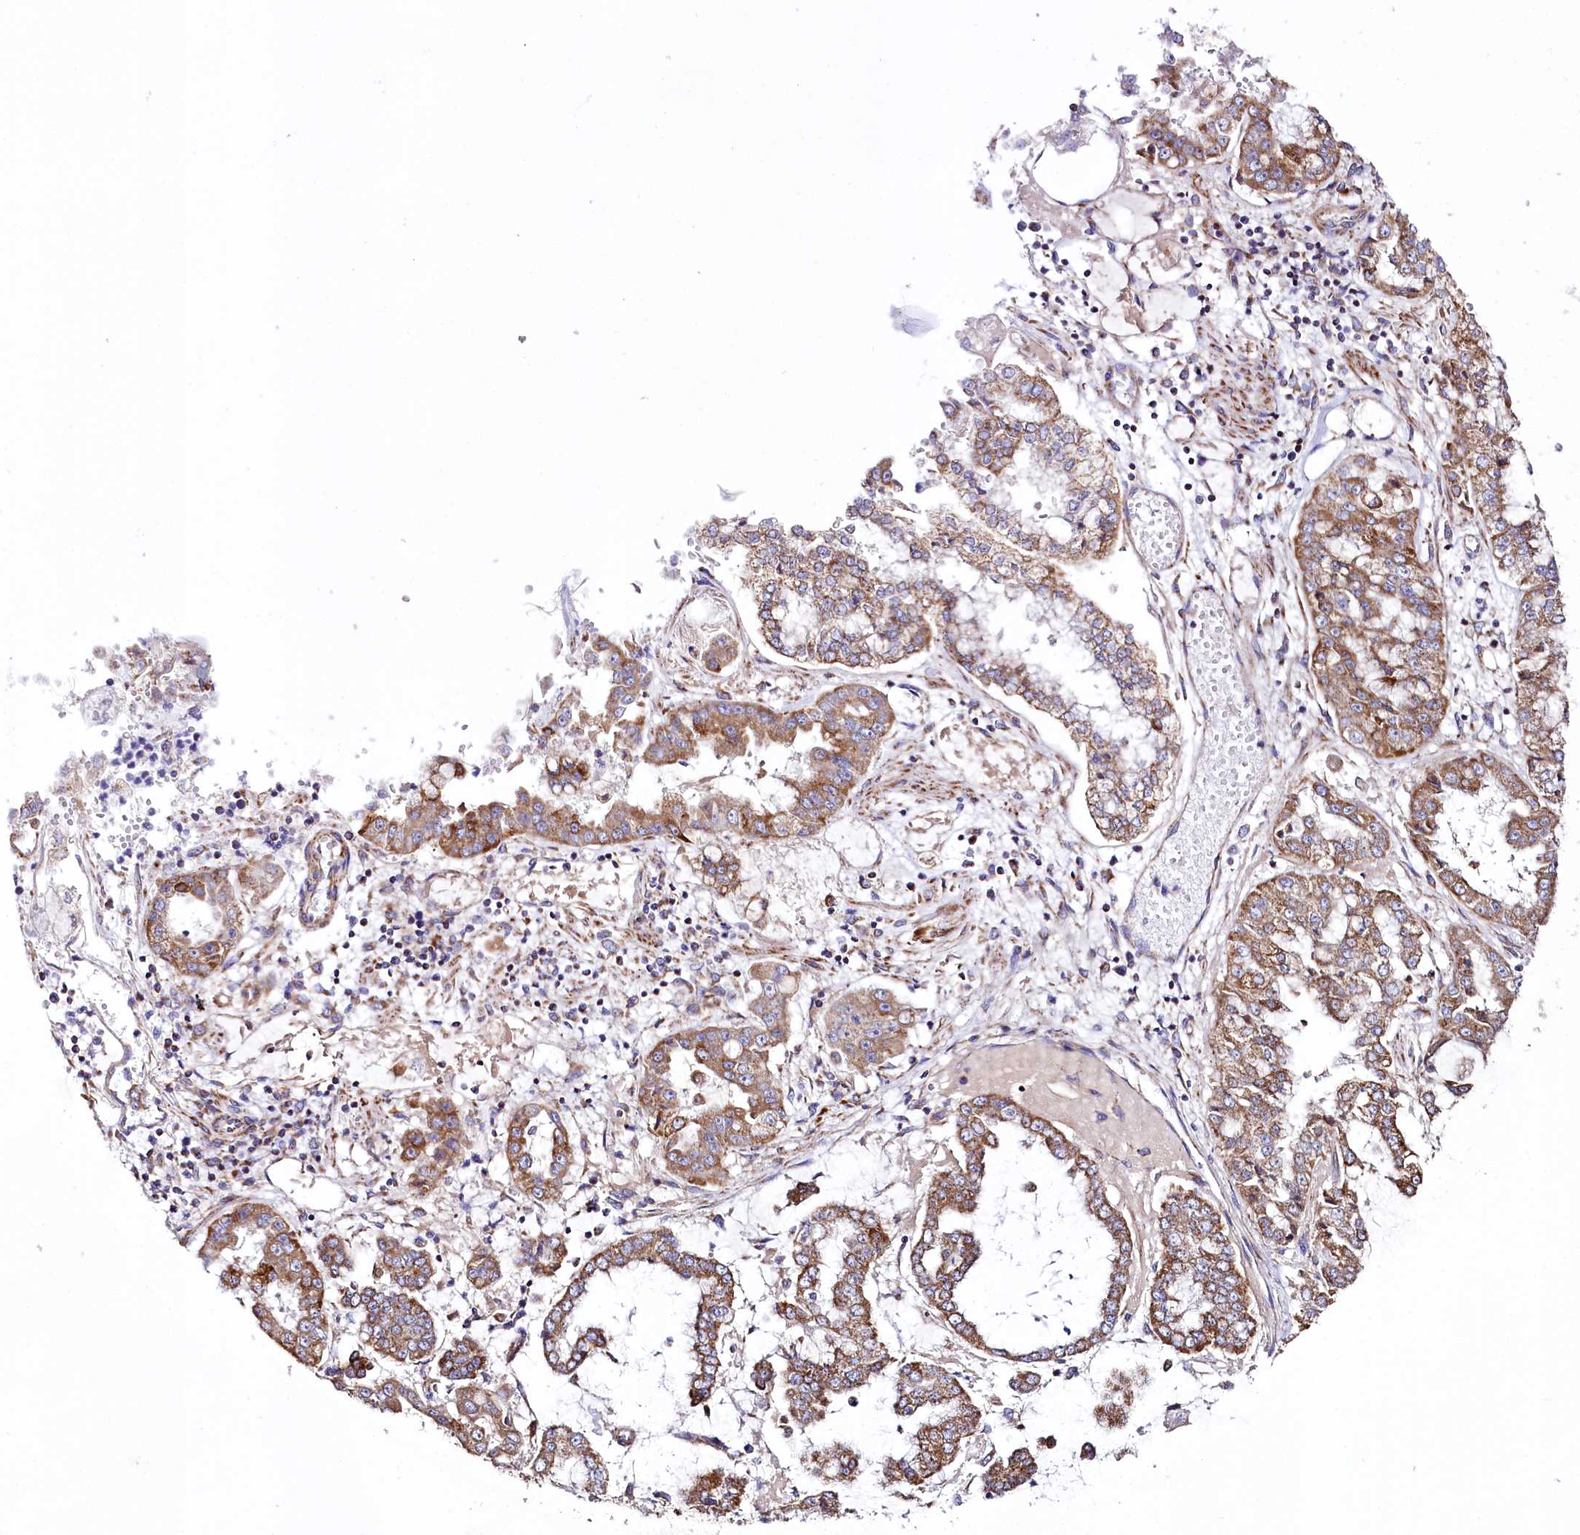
{"staining": {"intensity": "moderate", "quantity": ">75%", "location": "cytoplasmic/membranous"}, "tissue": "stomach cancer", "cell_type": "Tumor cells", "image_type": "cancer", "snomed": [{"axis": "morphology", "description": "Adenocarcinoma, NOS"}, {"axis": "topography", "description": "Stomach"}], "caption": "Stomach cancer (adenocarcinoma) stained with a protein marker exhibits moderate staining in tumor cells.", "gene": "APLP2", "patient": {"sex": "male", "age": 76}}